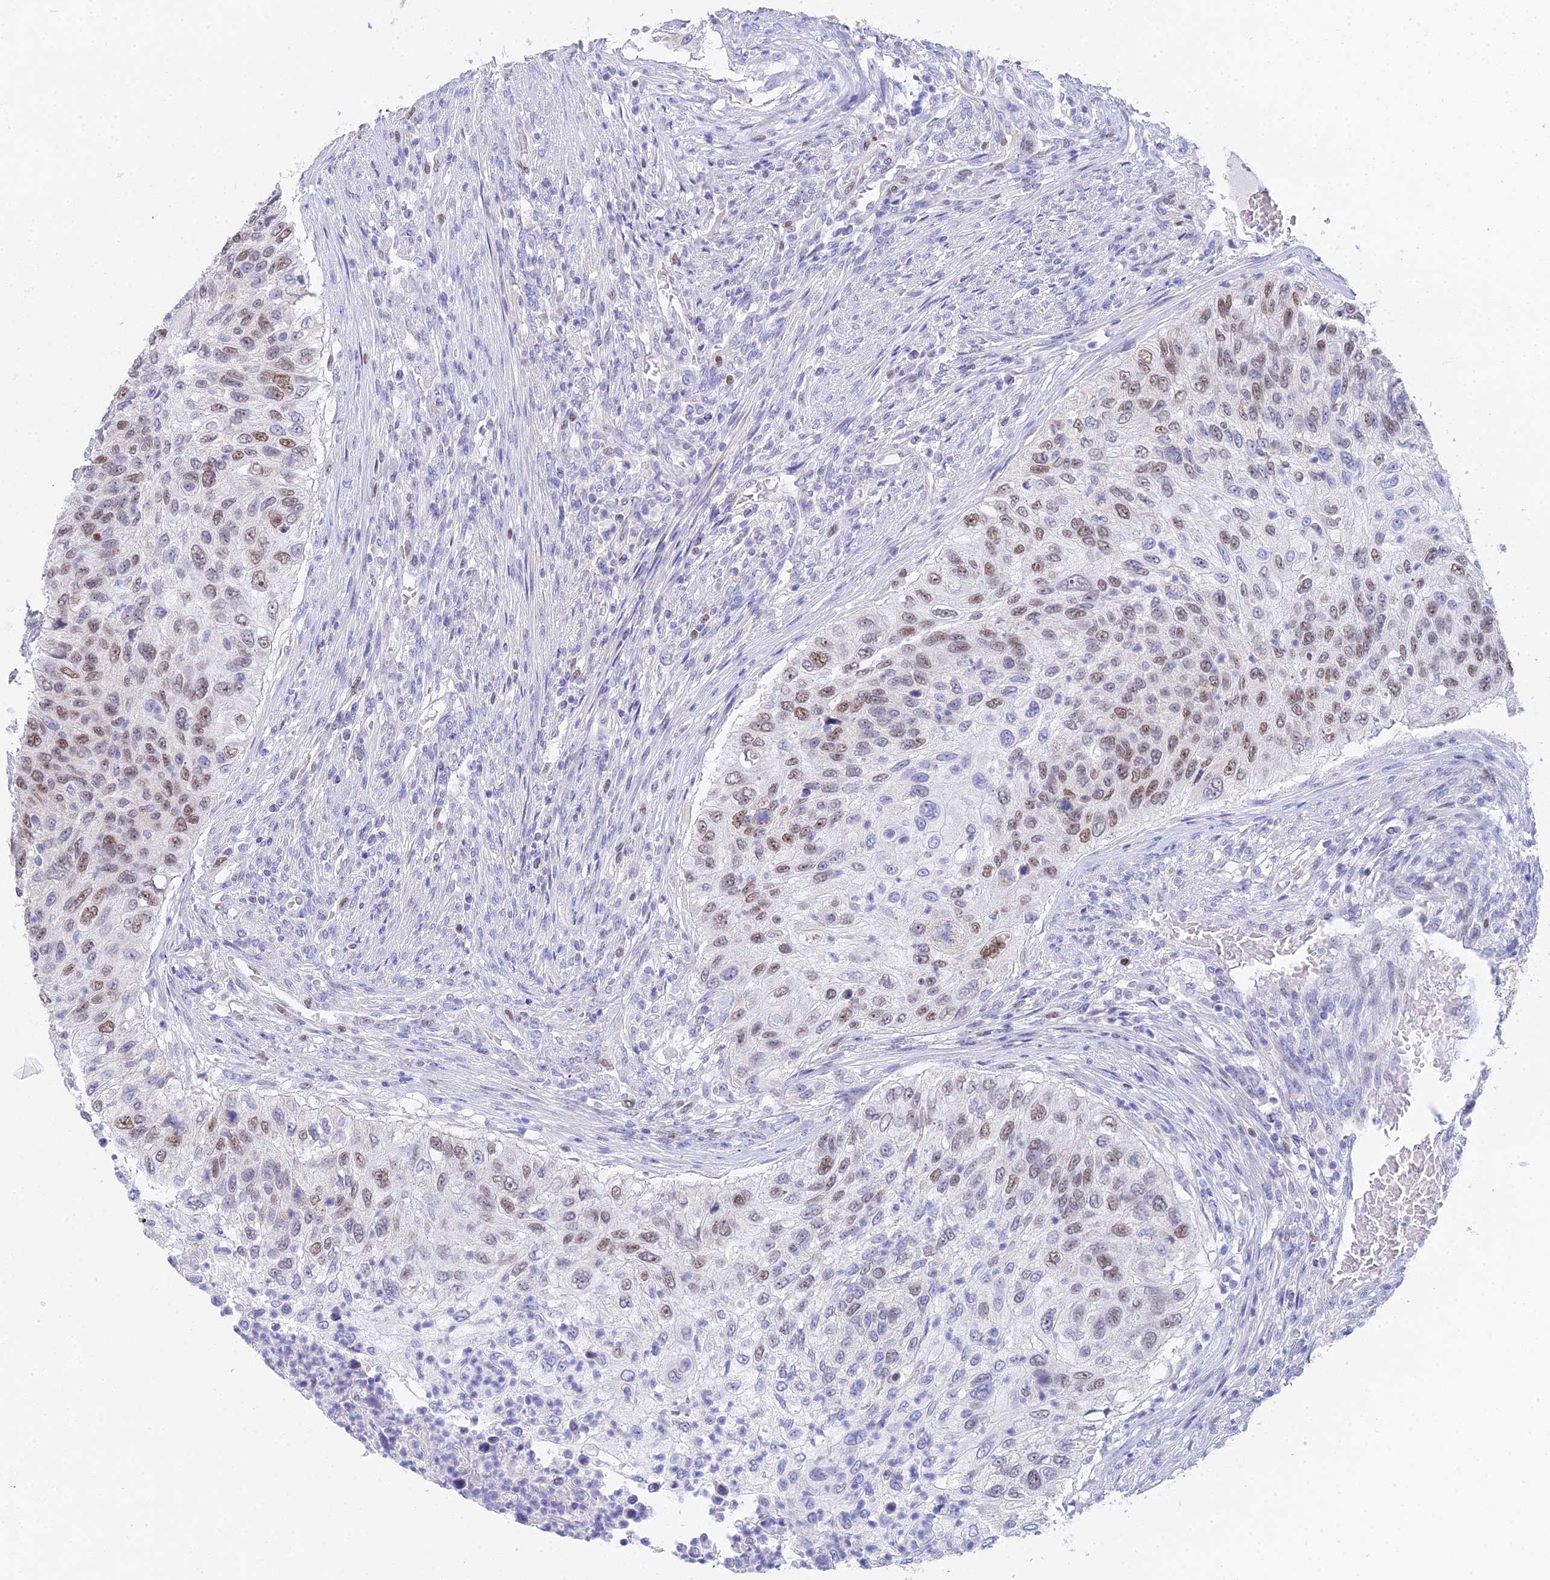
{"staining": {"intensity": "moderate", "quantity": "<25%", "location": "nuclear"}, "tissue": "urothelial cancer", "cell_type": "Tumor cells", "image_type": "cancer", "snomed": [{"axis": "morphology", "description": "Urothelial carcinoma, High grade"}, {"axis": "topography", "description": "Urinary bladder"}], "caption": "Immunohistochemical staining of urothelial cancer reveals low levels of moderate nuclear protein expression in approximately <25% of tumor cells. The staining is performed using DAB (3,3'-diaminobenzidine) brown chromogen to label protein expression. The nuclei are counter-stained blue using hematoxylin.", "gene": "MCM2", "patient": {"sex": "female", "age": 60}}